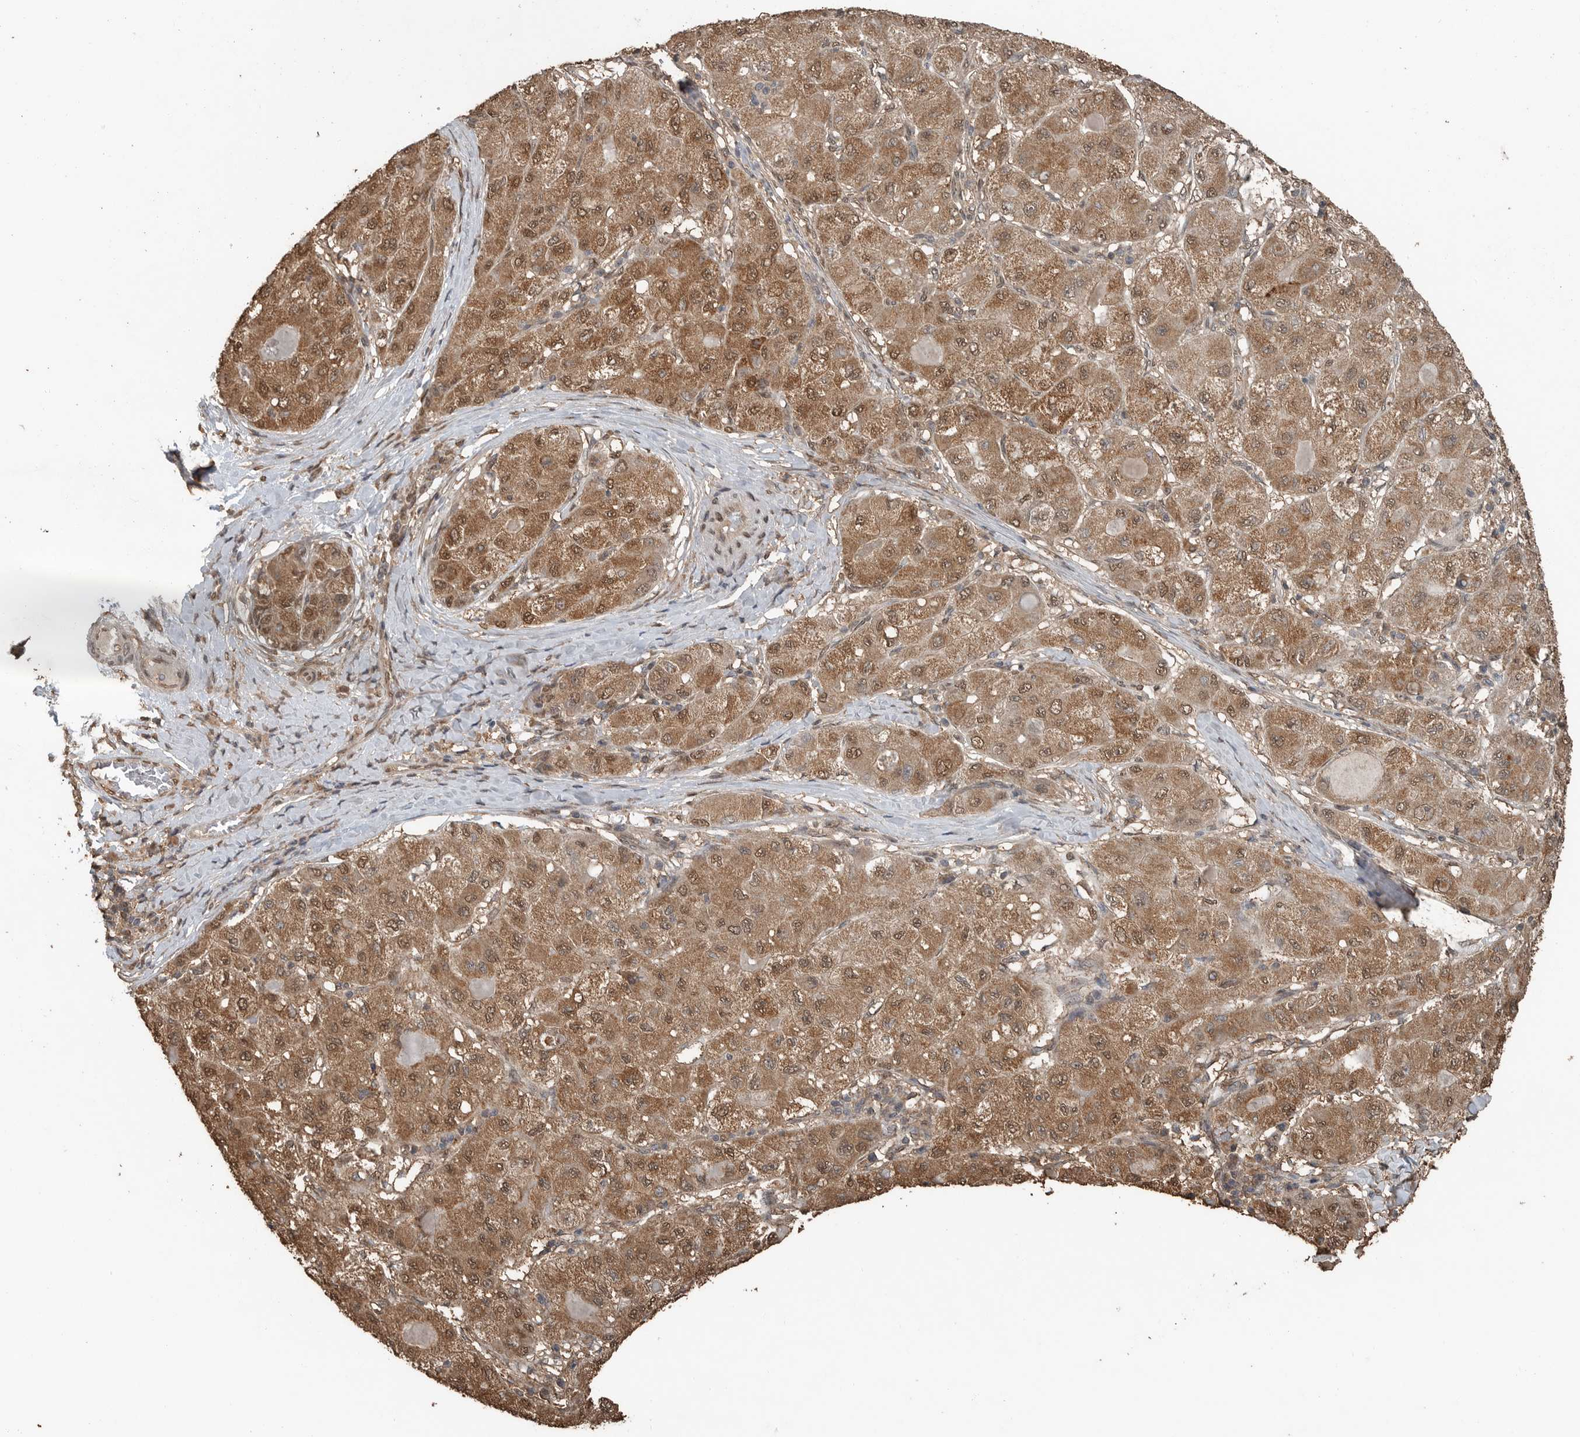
{"staining": {"intensity": "moderate", "quantity": ">75%", "location": "cytoplasmic/membranous,nuclear"}, "tissue": "liver cancer", "cell_type": "Tumor cells", "image_type": "cancer", "snomed": [{"axis": "morphology", "description": "Carcinoma, Hepatocellular, NOS"}, {"axis": "topography", "description": "Liver"}], "caption": "Brown immunohistochemical staining in human liver cancer (hepatocellular carcinoma) shows moderate cytoplasmic/membranous and nuclear staining in approximately >75% of tumor cells.", "gene": "BLZF1", "patient": {"sex": "male", "age": 80}}